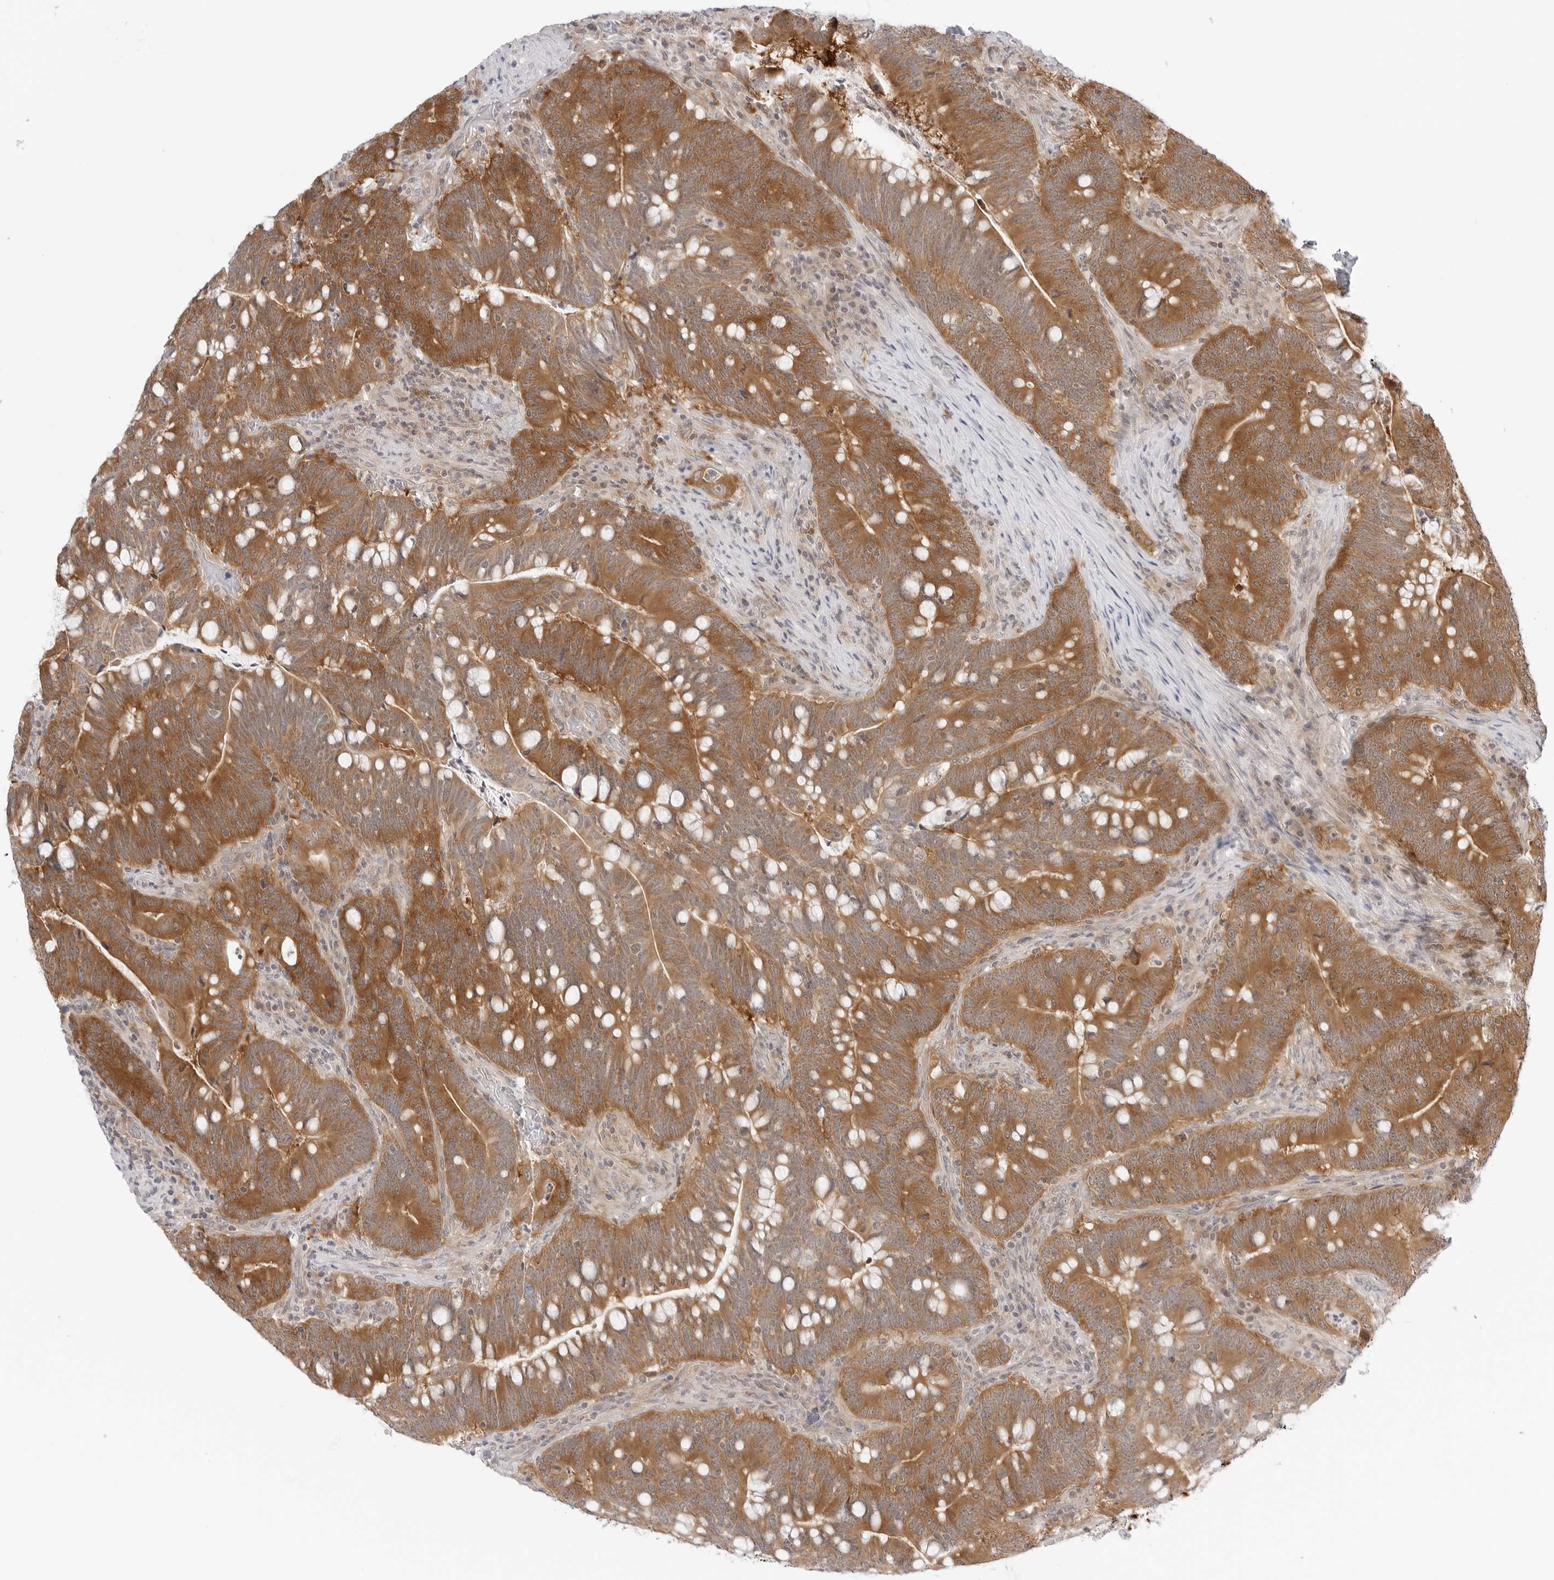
{"staining": {"intensity": "strong", "quantity": ">75%", "location": "cytoplasmic/membranous"}, "tissue": "colorectal cancer", "cell_type": "Tumor cells", "image_type": "cancer", "snomed": [{"axis": "morphology", "description": "Adenocarcinoma, NOS"}, {"axis": "topography", "description": "Colon"}], "caption": "High-magnification brightfield microscopy of colorectal adenocarcinoma stained with DAB (brown) and counterstained with hematoxylin (blue). tumor cells exhibit strong cytoplasmic/membranous expression is seen in about>75% of cells.", "gene": "NUDC", "patient": {"sex": "female", "age": 66}}